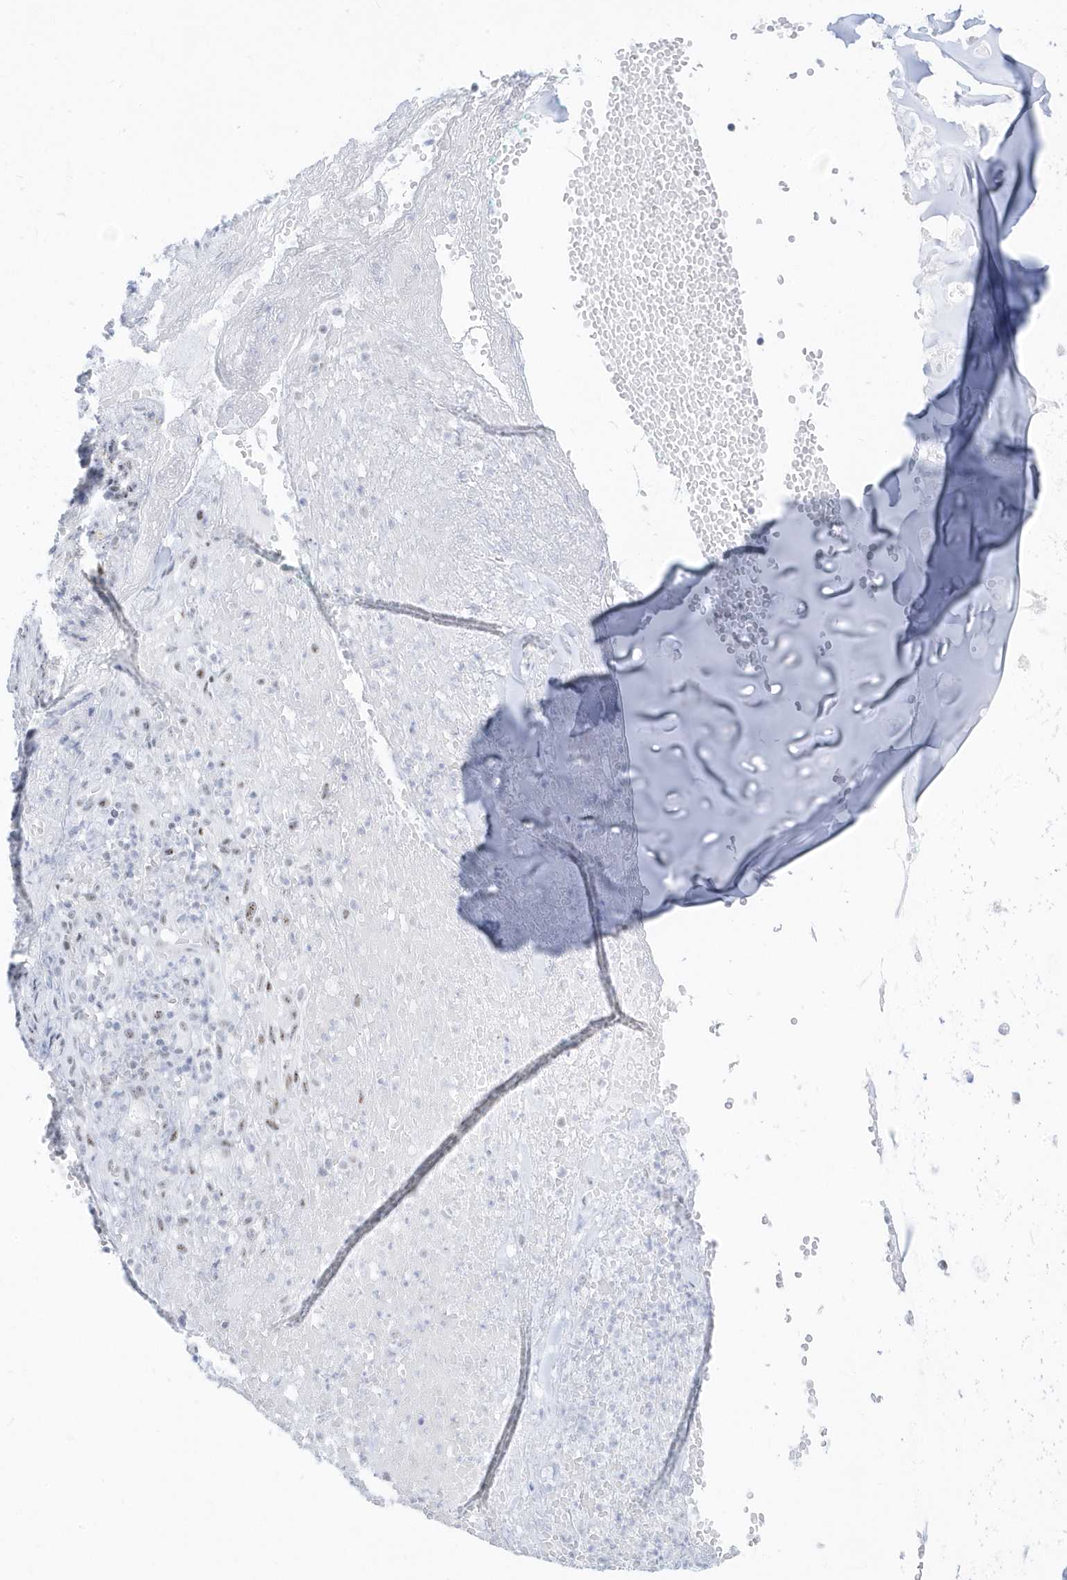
{"staining": {"intensity": "negative", "quantity": "none", "location": "none"}, "tissue": "adipose tissue", "cell_type": "Adipocytes", "image_type": "normal", "snomed": [{"axis": "morphology", "description": "Normal tissue, NOS"}, {"axis": "morphology", "description": "Basal cell carcinoma"}, {"axis": "topography", "description": "Cartilage tissue"}, {"axis": "topography", "description": "Nasopharynx"}, {"axis": "topography", "description": "Oral tissue"}], "caption": "A high-resolution micrograph shows immunohistochemistry staining of normal adipose tissue, which demonstrates no significant staining in adipocytes.", "gene": "PLEKHN1", "patient": {"sex": "female", "age": 77}}